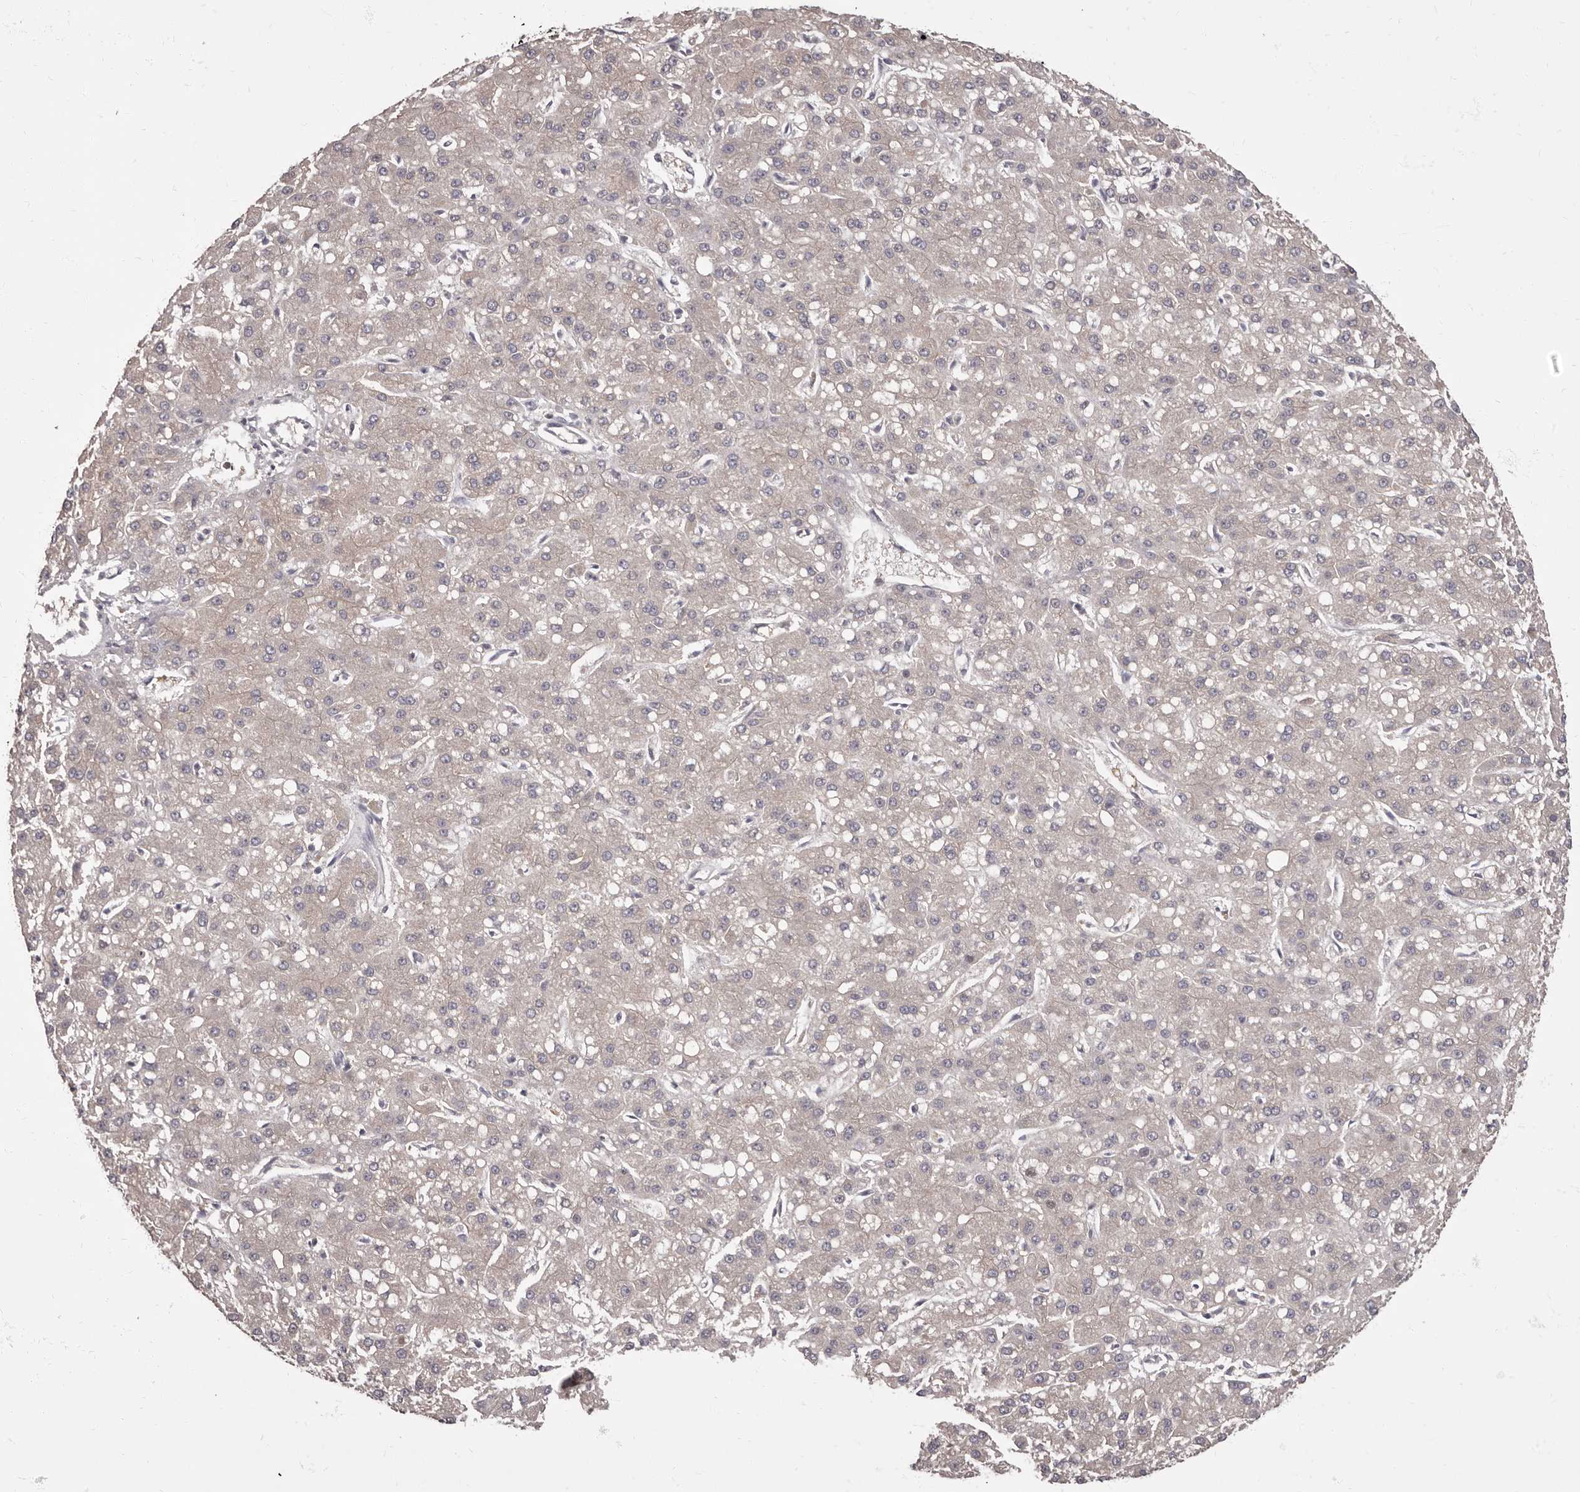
{"staining": {"intensity": "negative", "quantity": "none", "location": "none"}, "tissue": "liver cancer", "cell_type": "Tumor cells", "image_type": "cancer", "snomed": [{"axis": "morphology", "description": "Carcinoma, Hepatocellular, NOS"}, {"axis": "topography", "description": "Liver"}], "caption": "The histopathology image reveals no staining of tumor cells in hepatocellular carcinoma (liver). Brightfield microscopy of immunohistochemistry stained with DAB (brown) and hematoxylin (blue), captured at high magnification.", "gene": "APEH", "patient": {"sex": "male", "age": 67}}